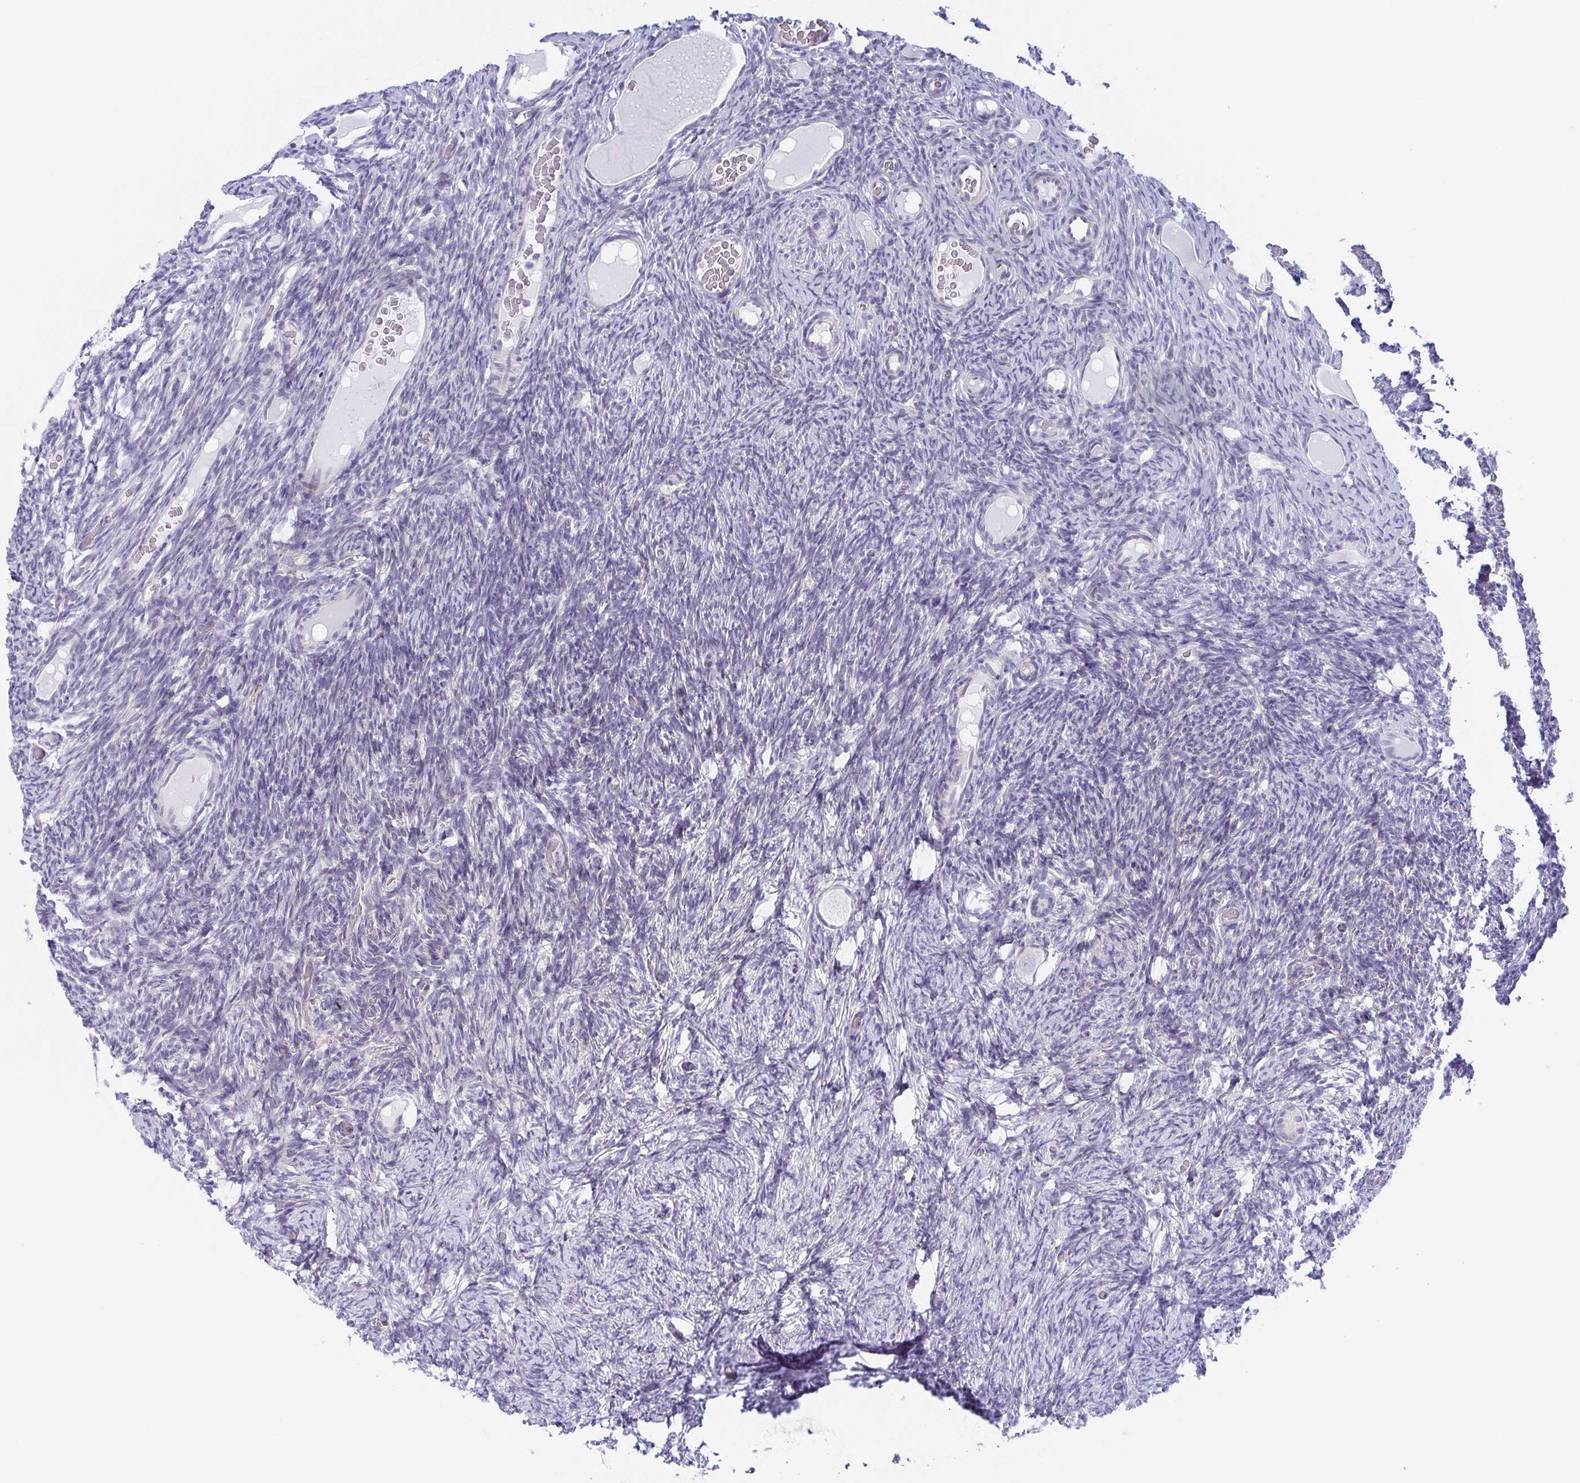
{"staining": {"intensity": "negative", "quantity": "none", "location": "none"}, "tissue": "ovary", "cell_type": "Follicle cells", "image_type": "normal", "snomed": [{"axis": "morphology", "description": "Normal tissue, NOS"}, {"axis": "topography", "description": "Ovary"}], "caption": "Immunohistochemical staining of benign human ovary displays no significant staining in follicle cells. (Stains: DAB immunohistochemistry with hematoxylin counter stain, Microscopy: brightfield microscopy at high magnification).", "gene": "DYNC1I1", "patient": {"sex": "female", "age": 34}}